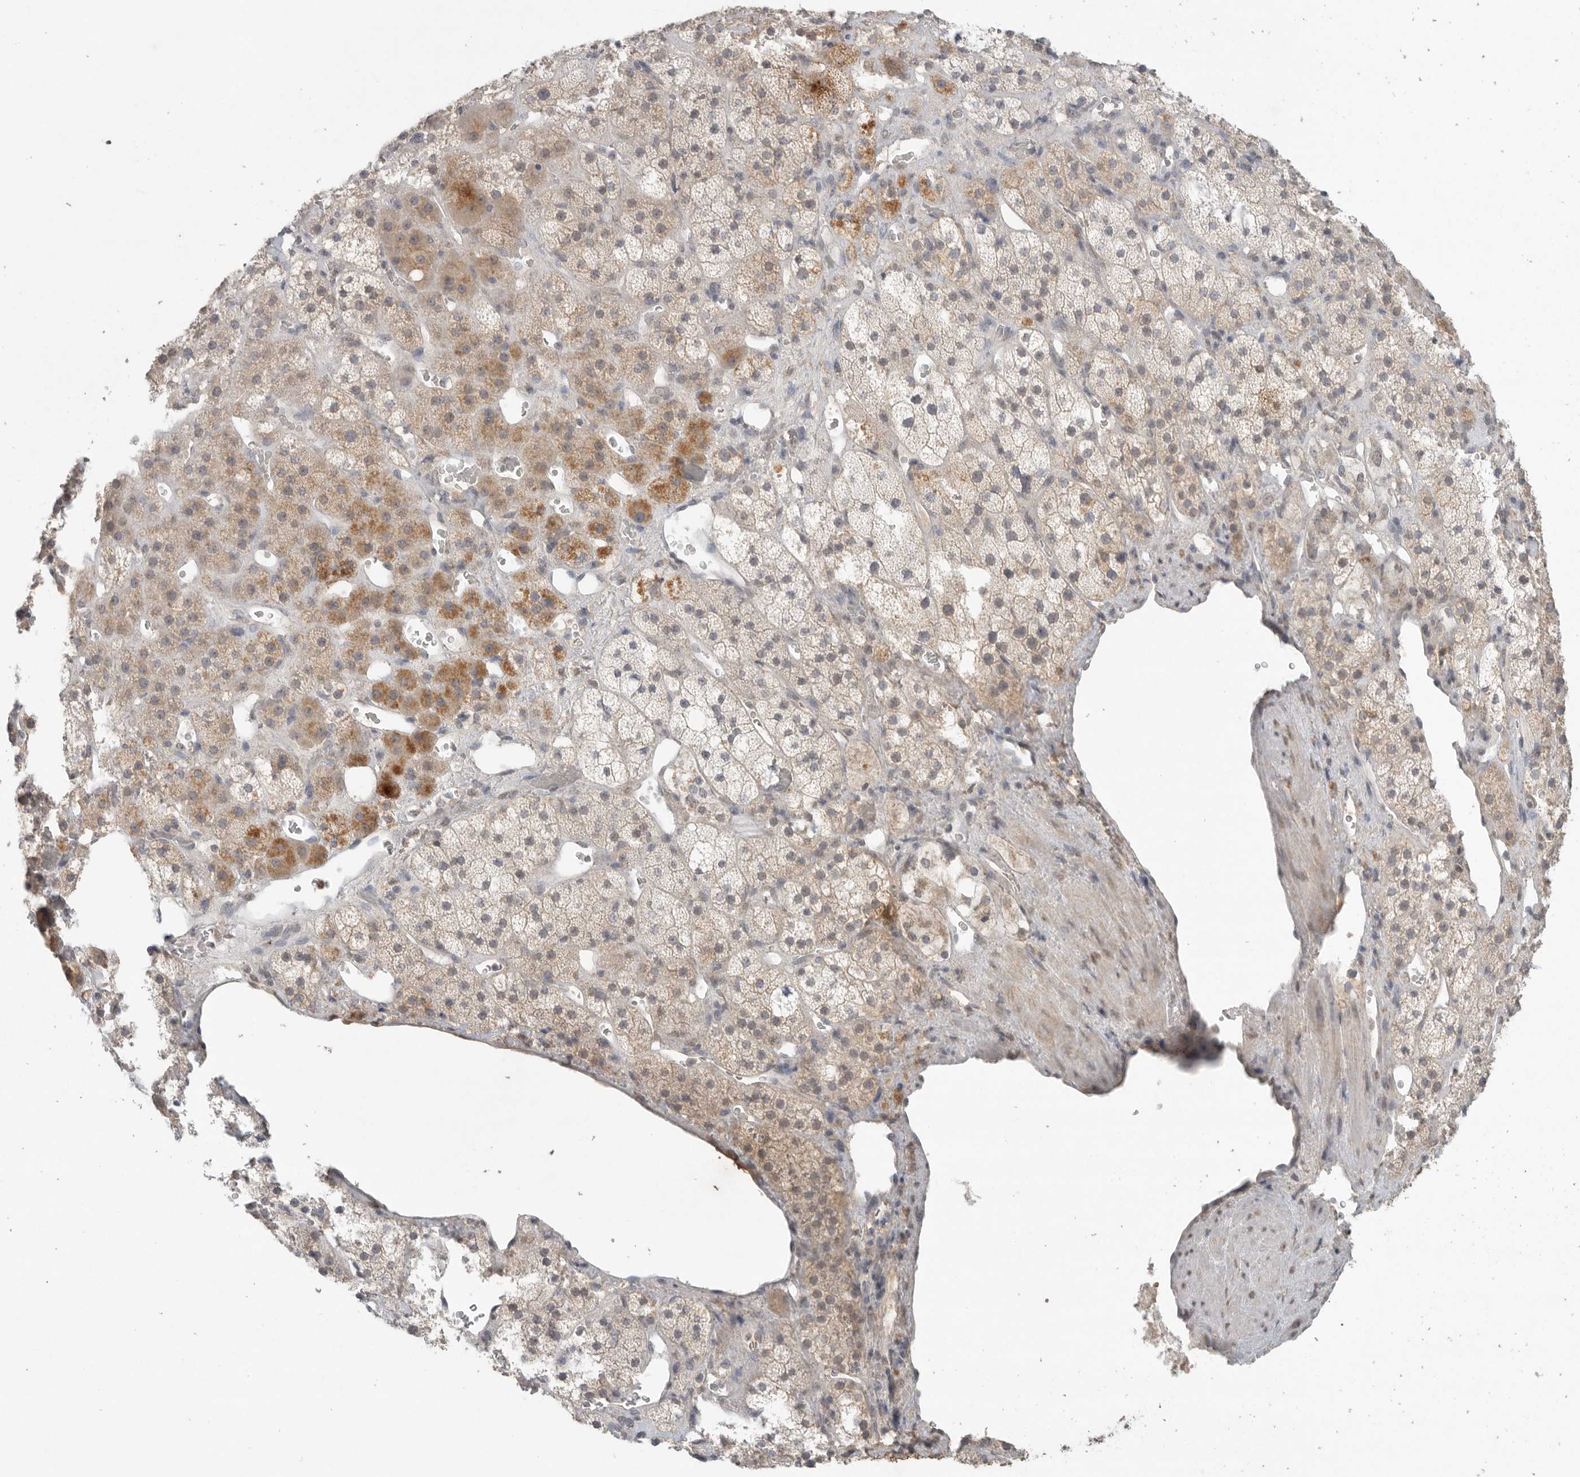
{"staining": {"intensity": "moderate", "quantity": "<25%", "location": "cytoplasmic/membranous"}, "tissue": "adrenal gland", "cell_type": "Glandular cells", "image_type": "normal", "snomed": [{"axis": "morphology", "description": "Normal tissue, NOS"}, {"axis": "topography", "description": "Adrenal gland"}], "caption": "Adrenal gland stained for a protein exhibits moderate cytoplasmic/membranous positivity in glandular cells. (Brightfield microscopy of DAB IHC at high magnification).", "gene": "KLK5", "patient": {"sex": "male", "age": 57}}